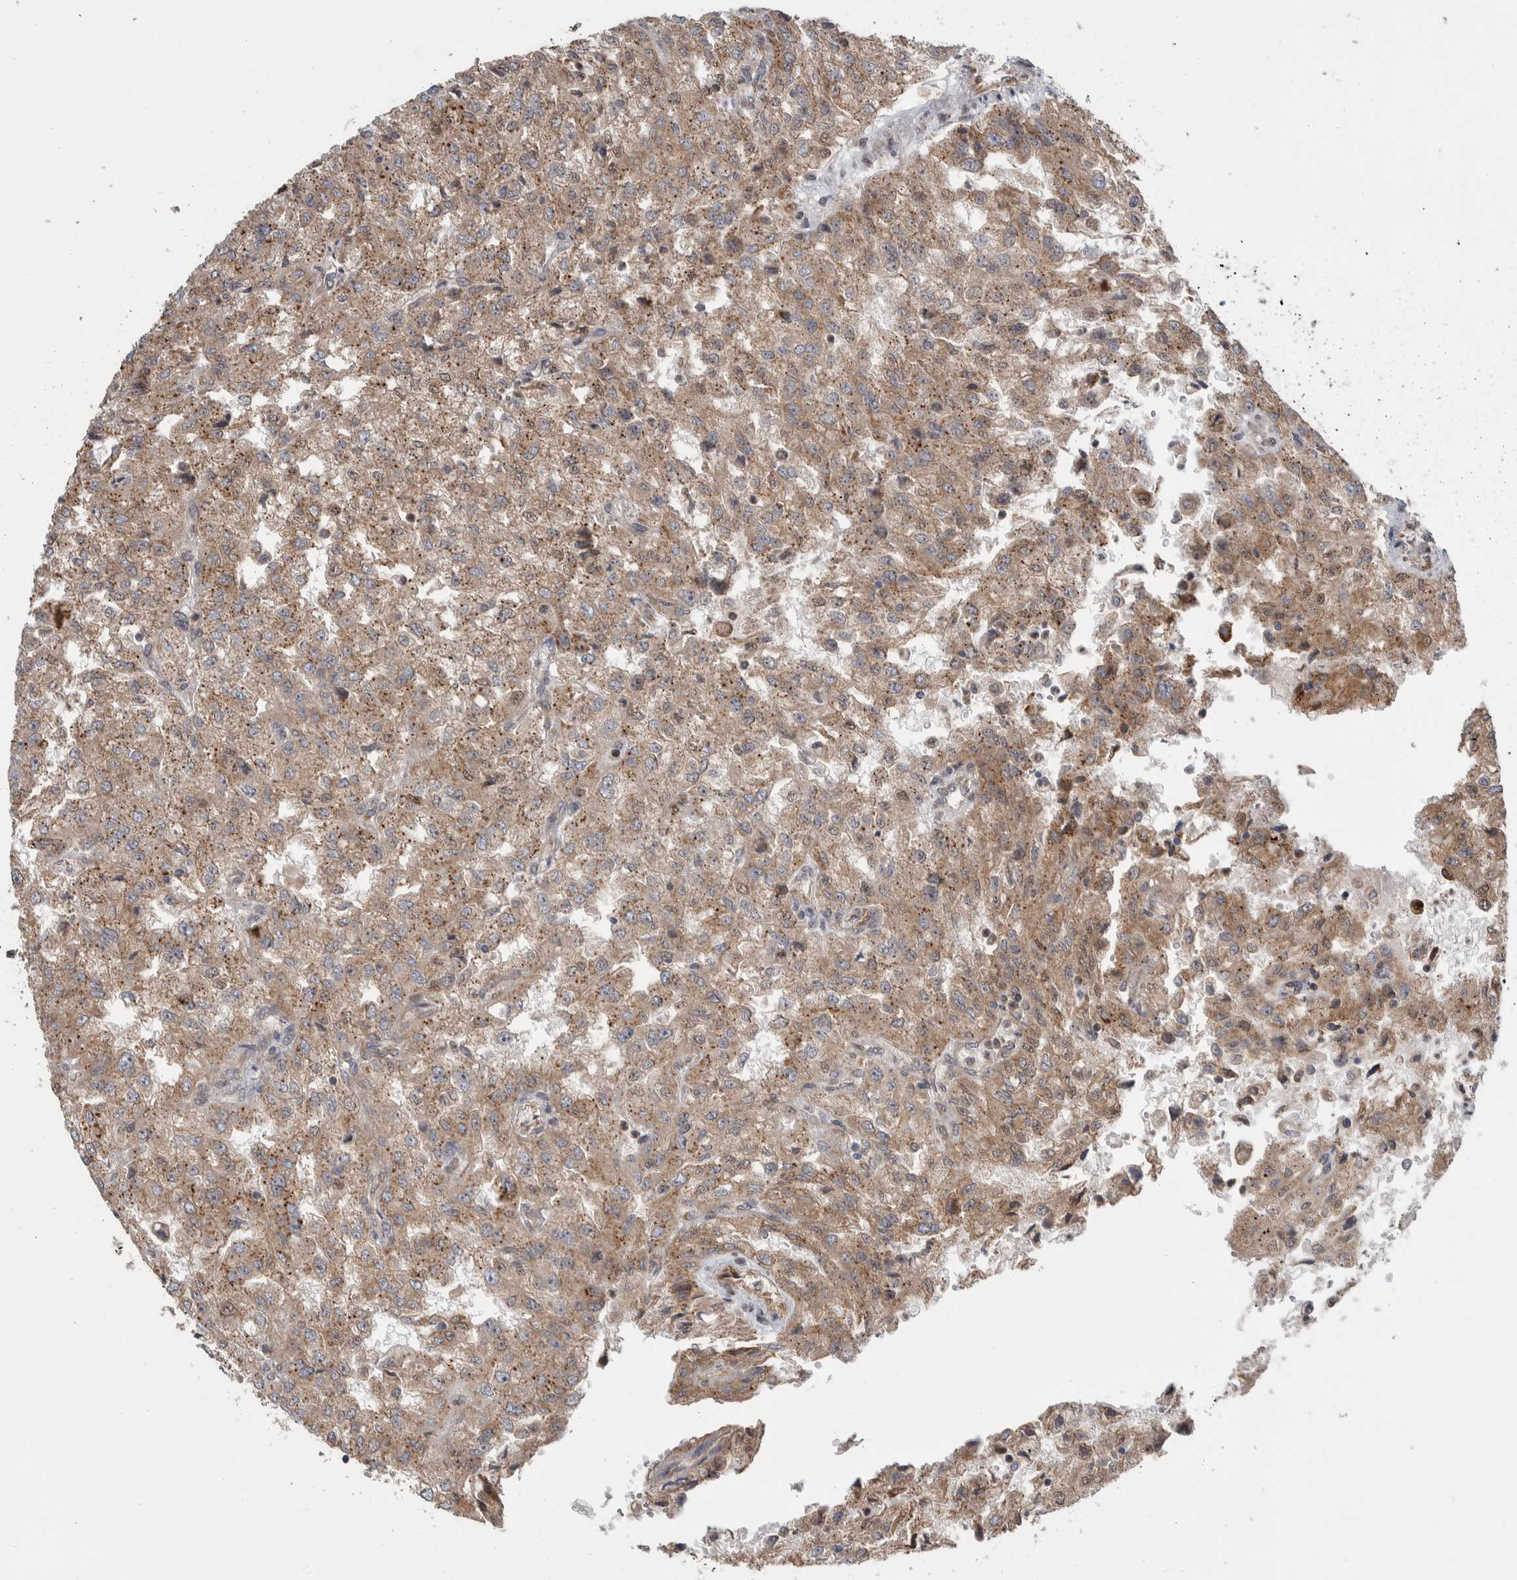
{"staining": {"intensity": "weak", "quantity": ">75%", "location": "cytoplasmic/membranous"}, "tissue": "renal cancer", "cell_type": "Tumor cells", "image_type": "cancer", "snomed": [{"axis": "morphology", "description": "Adenocarcinoma, NOS"}, {"axis": "topography", "description": "Kidney"}], "caption": "Immunohistochemistry (IHC) (DAB (3,3'-diaminobenzidine)) staining of human renal cancer exhibits weak cytoplasmic/membranous protein positivity in approximately >75% of tumor cells. The staining was performed using DAB (3,3'-diaminobenzidine) to visualize the protein expression in brown, while the nuclei were stained in blue with hematoxylin (Magnification: 20x).", "gene": "PRDM4", "patient": {"sex": "female", "age": 54}}